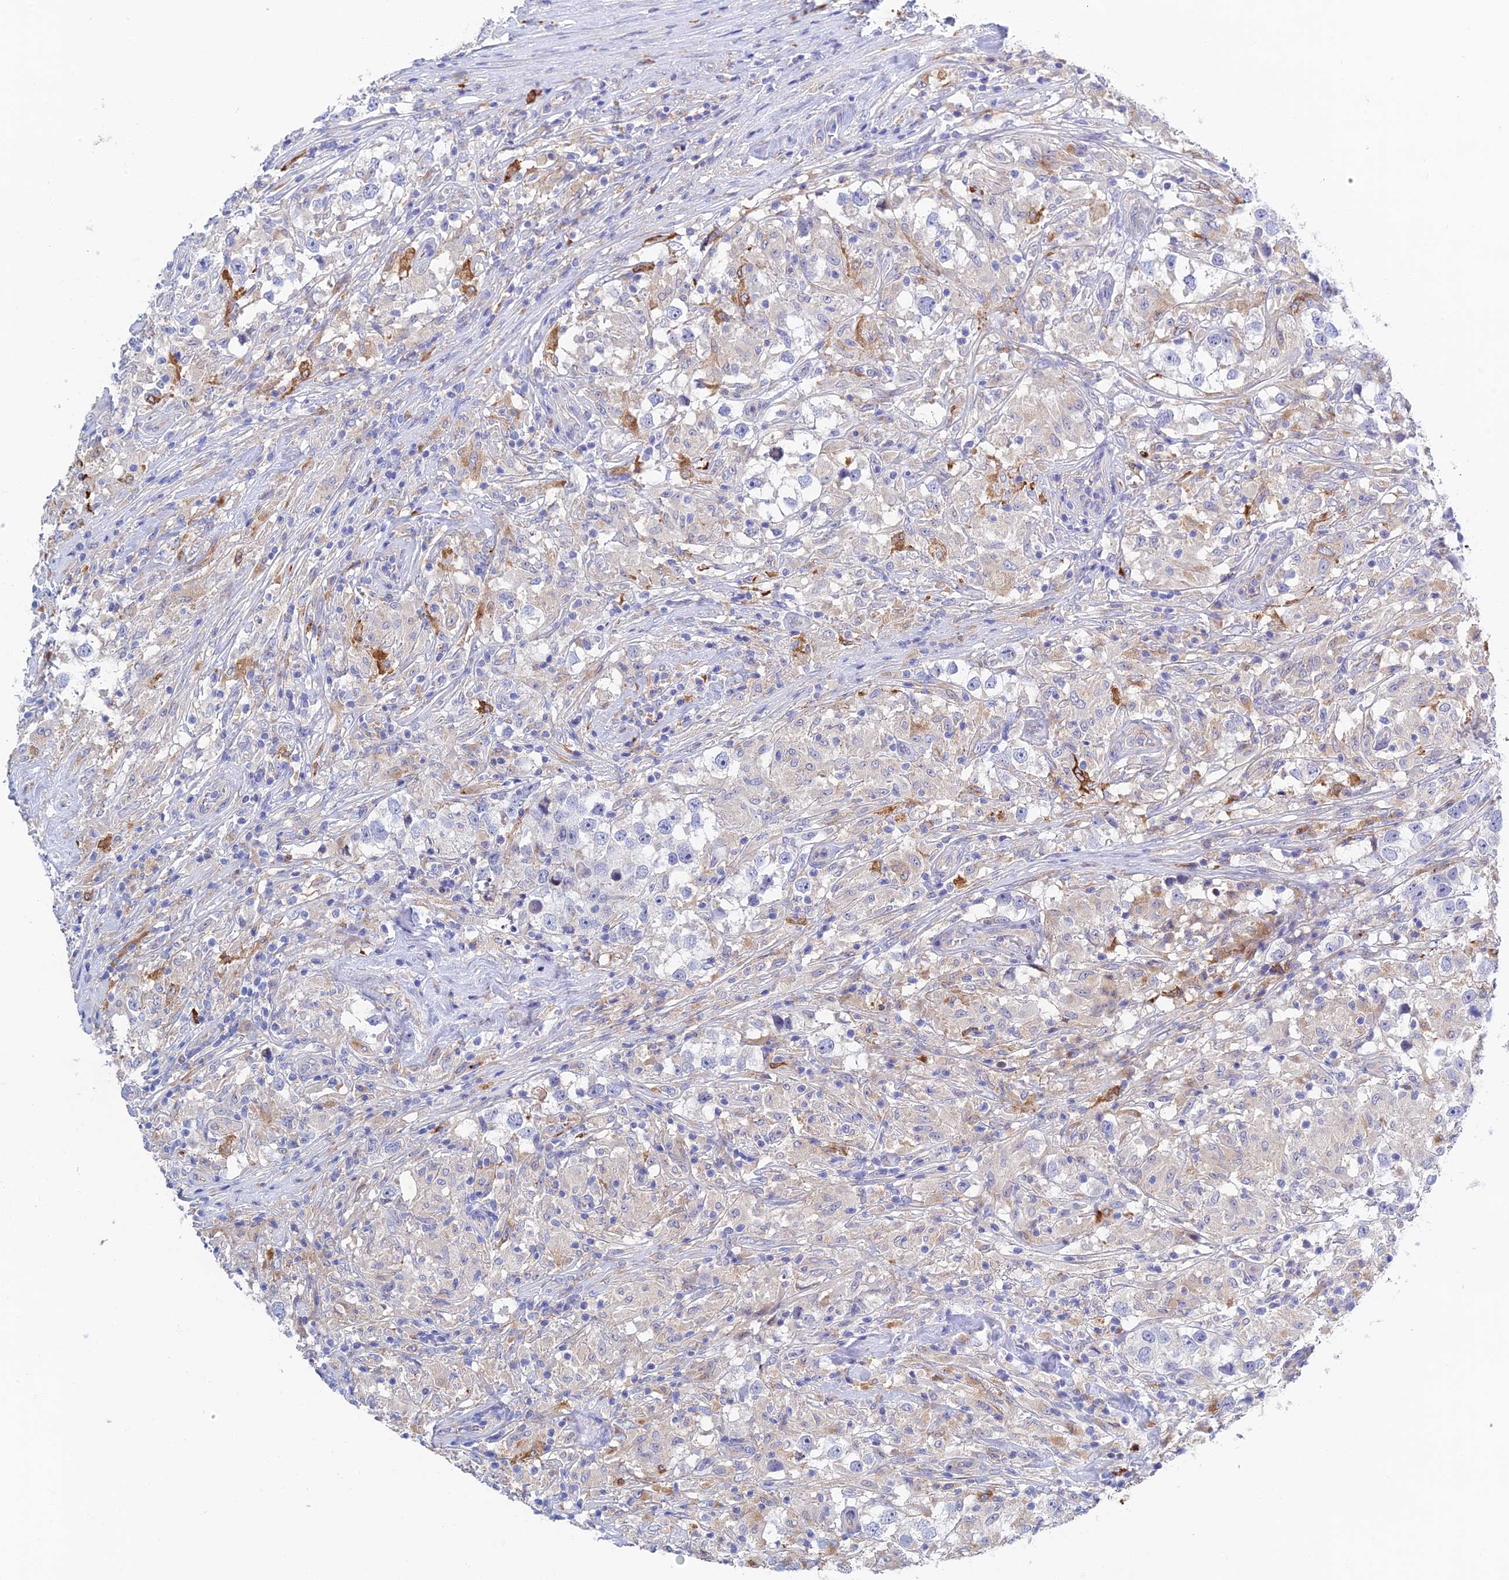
{"staining": {"intensity": "moderate", "quantity": "<25%", "location": "cytoplasmic/membranous"}, "tissue": "testis cancer", "cell_type": "Tumor cells", "image_type": "cancer", "snomed": [{"axis": "morphology", "description": "Seminoma, NOS"}, {"axis": "topography", "description": "Testis"}], "caption": "This photomicrograph shows testis seminoma stained with immunohistochemistry (IHC) to label a protein in brown. The cytoplasmic/membranous of tumor cells show moderate positivity for the protein. Nuclei are counter-stained blue.", "gene": "RPGRIP1L", "patient": {"sex": "male", "age": 46}}